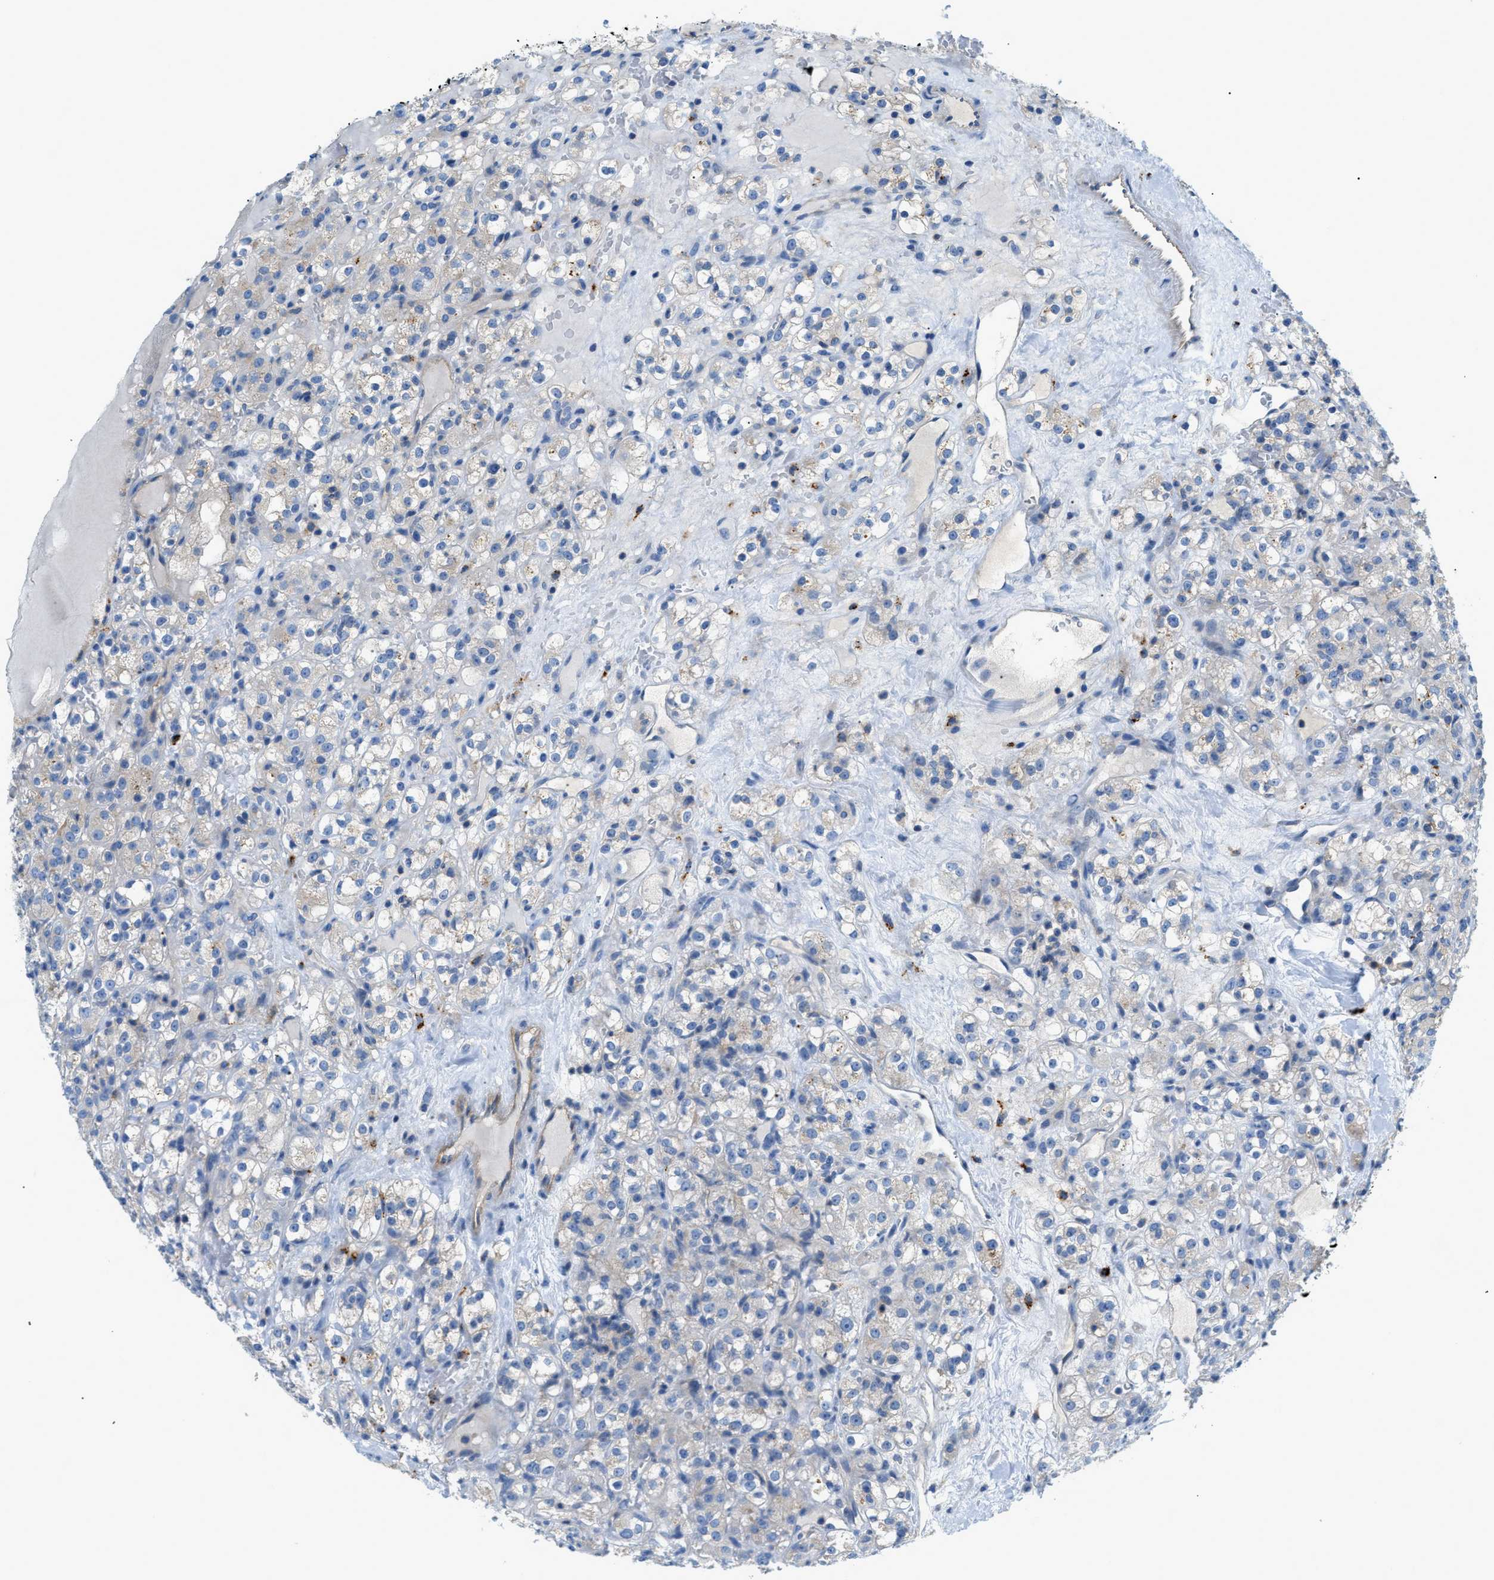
{"staining": {"intensity": "weak", "quantity": "<25%", "location": "cytoplasmic/membranous"}, "tissue": "renal cancer", "cell_type": "Tumor cells", "image_type": "cancer", "snomed": [{"axis": "morphology", "description": "Normal tissue, NOS"}, {"axis": "morphology", "description": "Adenocarcinoma, NOS"}, {"axis": "topography", "description": "Kidney"}], "caption": "Immunohistochemistry histopathology image of neoplastic tissue: human renal cancer stained with DAB exhibits no significant protein staining in tumor cells.", "gene": "ORAI1", "patient": {"sex": "male", "age": 61}}